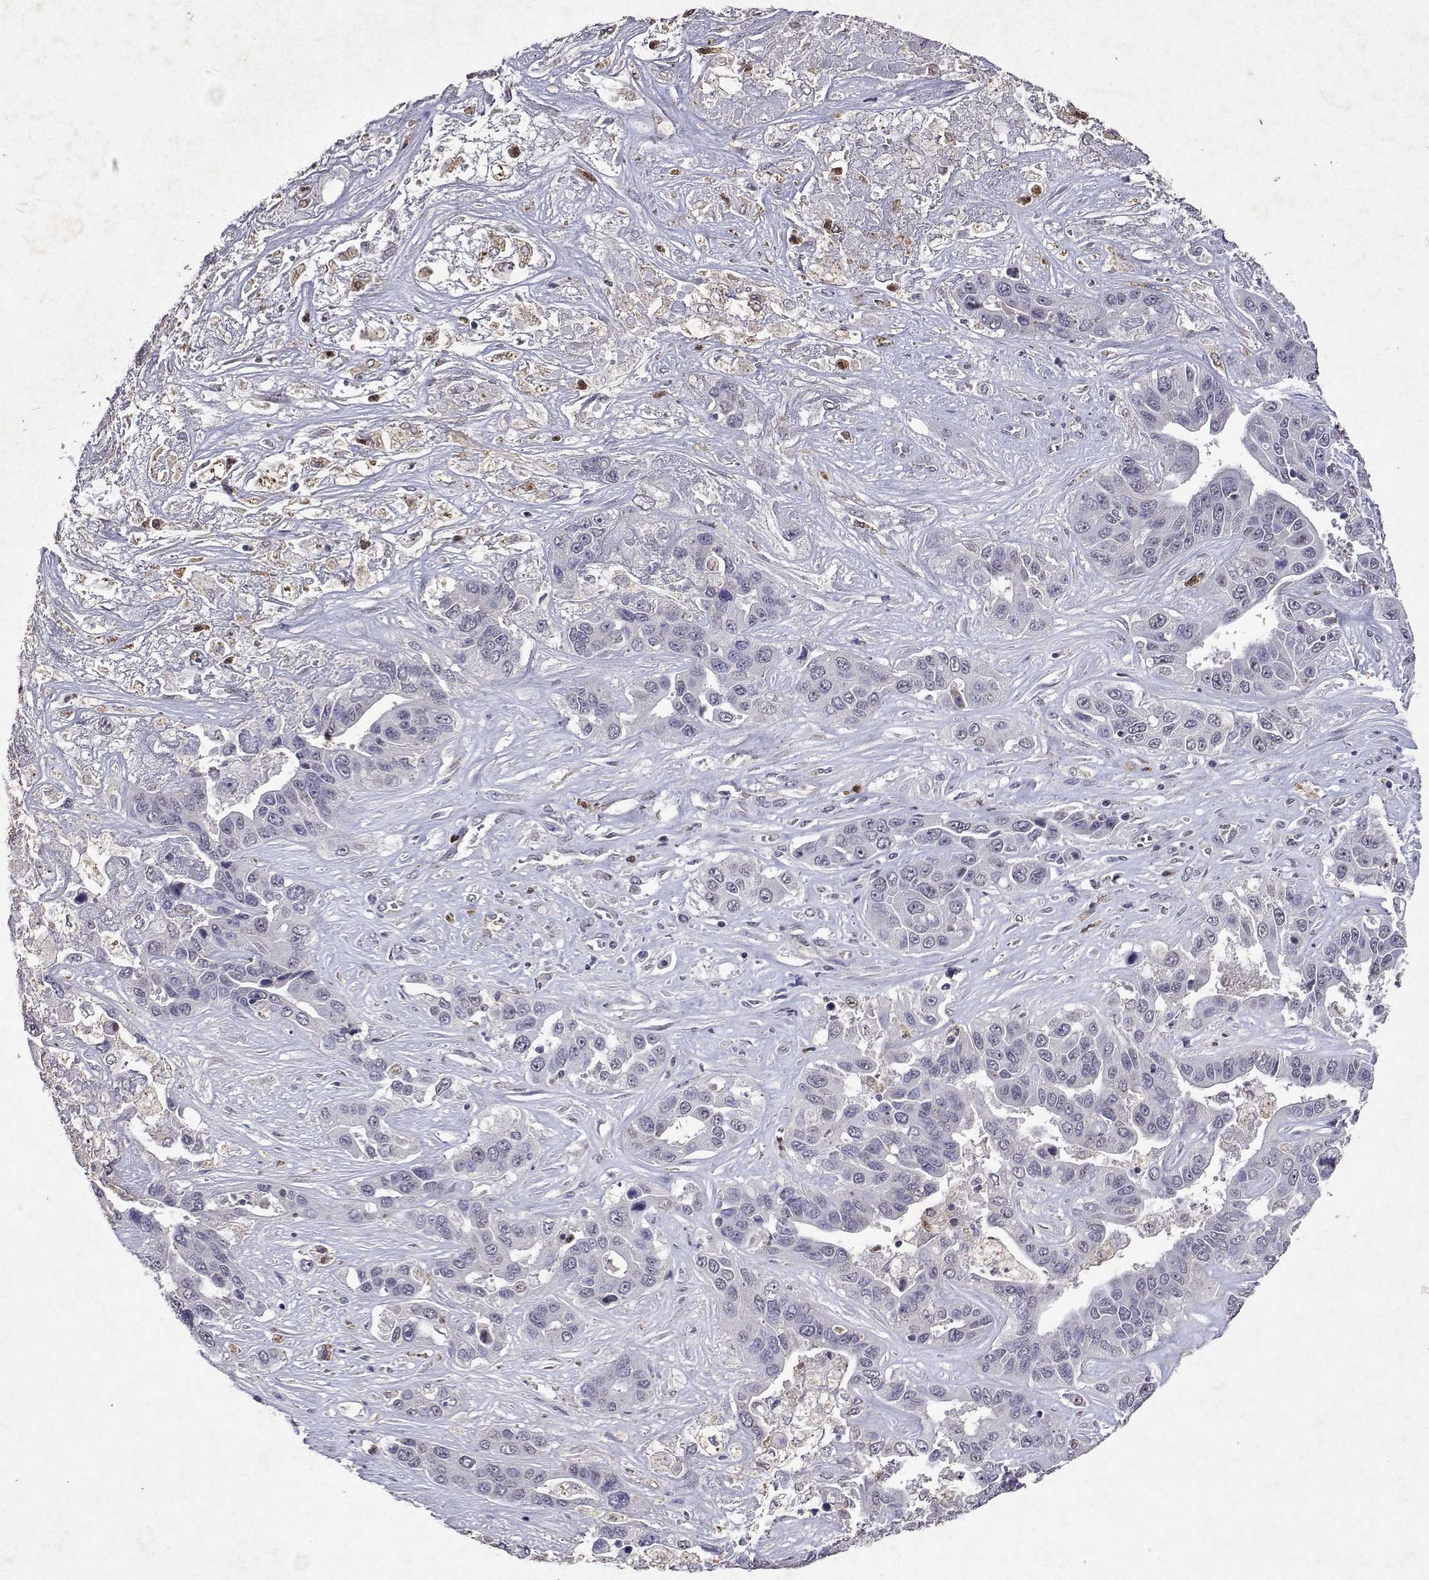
{"staining": {"intensity": "negative", "quantity": "none", "location": "none"}, "tissue": "liver cancer", "cell_type": "Tumor cells", "image_type": "cancer", "snomed": [{"axis": "morphology", "description": "Cholangiocarcinoma"}, {"axis": "topography", "description": "Liver"}], "caption": "A high-resolution image shows IHC staining of cholangiocarcinoma (liver), which displays no significant expression in tumor cells.", "gene": "APAF1", "patient": {"sex": "female", "age": 52}}